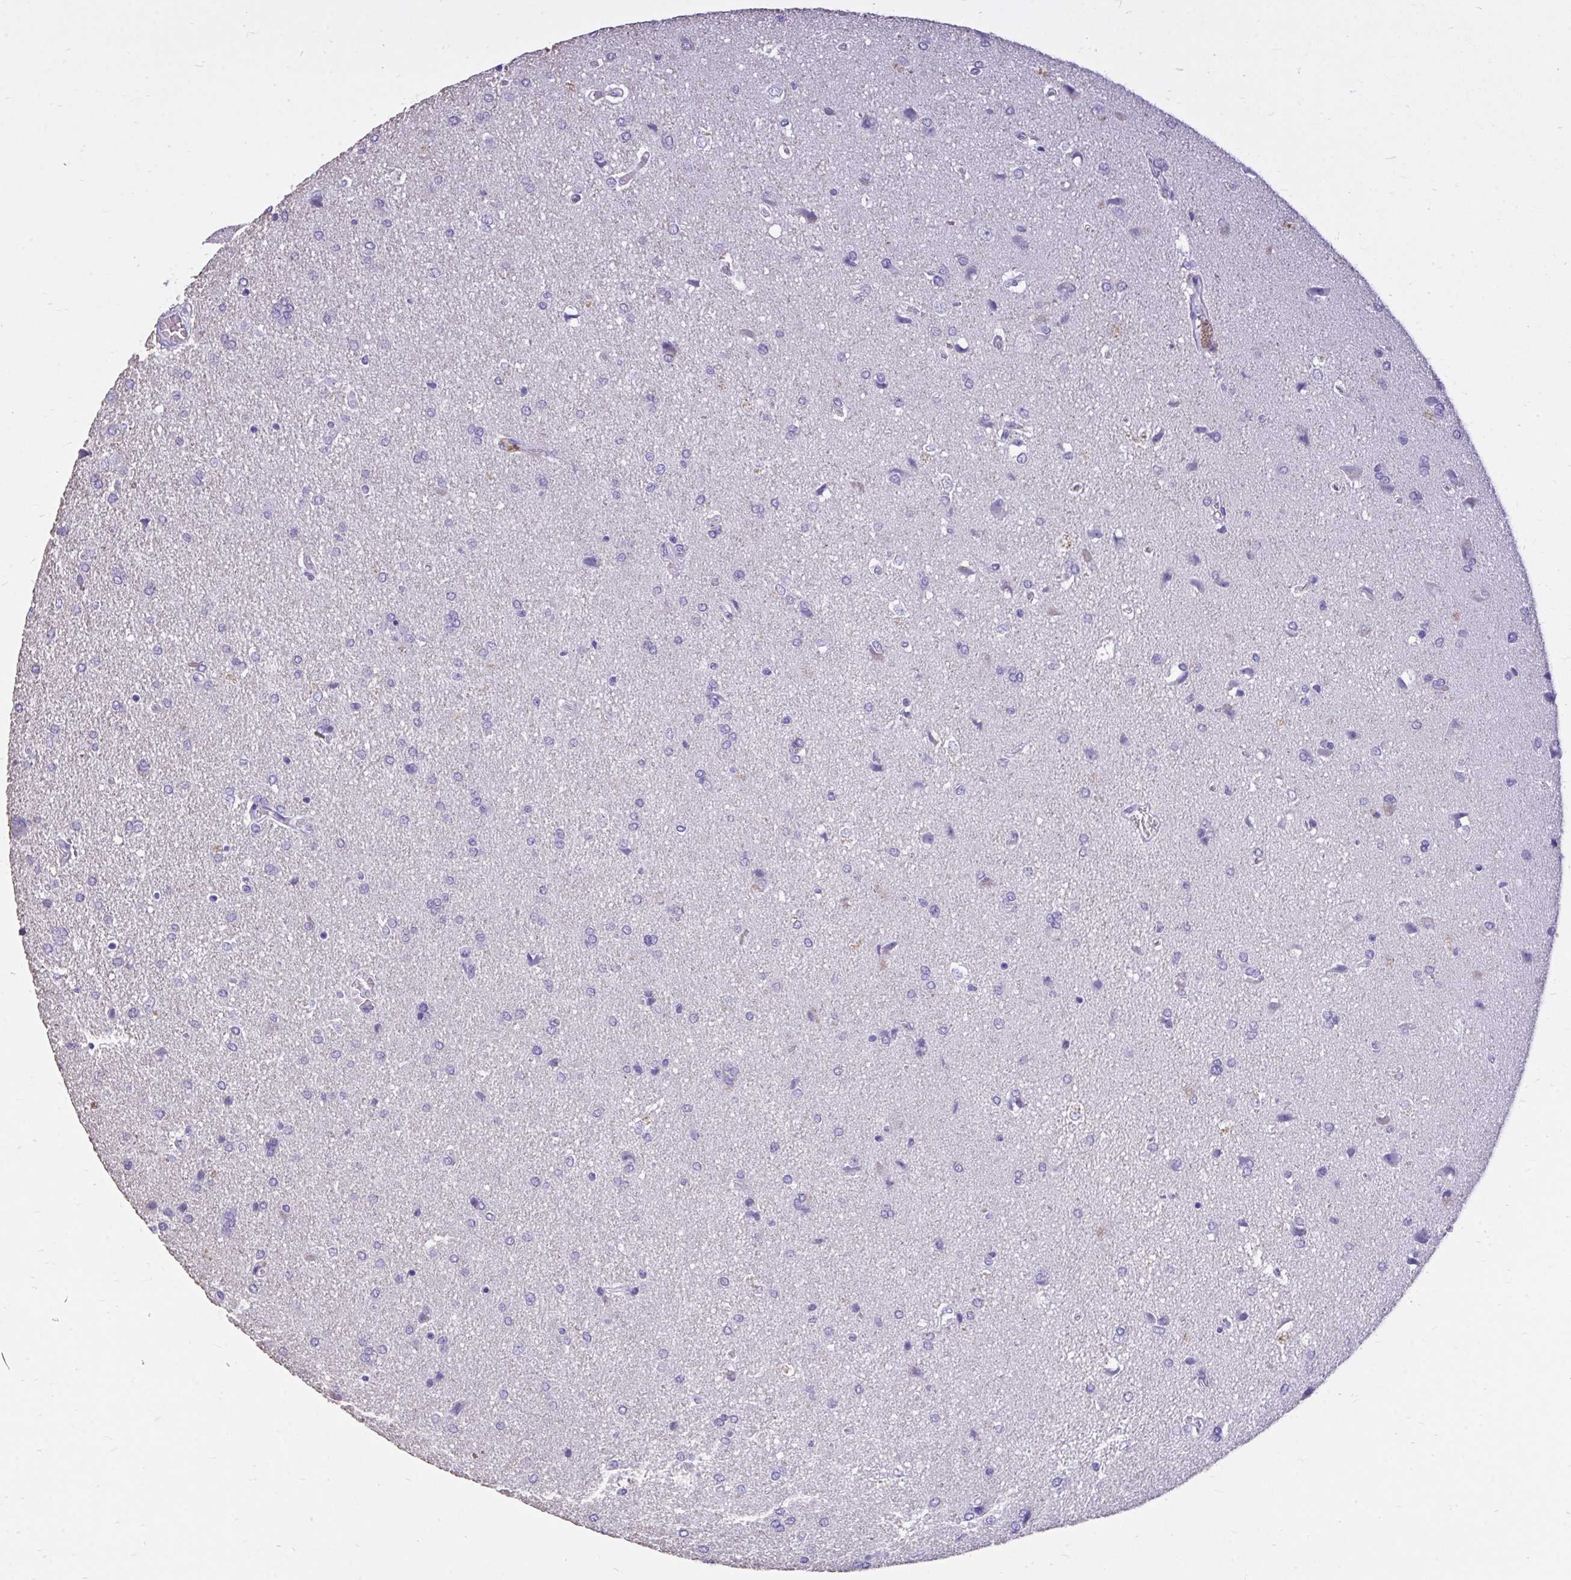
{"staining": {"intensity": "negative", "quantity": "none", "location": "none"}, "tissue": "glioma", "cell_type": "Tumor cells", "image_type": "cancer", "snomed": [{"axis": "morphology", "description": "Glioma, malignant, High grade"}, {"axis": "topography", "description": "Brain"}], "caption": "Glioma stained for a protein using immunohistochemistry (IHC) demonstrates no positivity tumor cells.", "gene": "MON1A", "patient": {"sex": "male", "age": 68}}